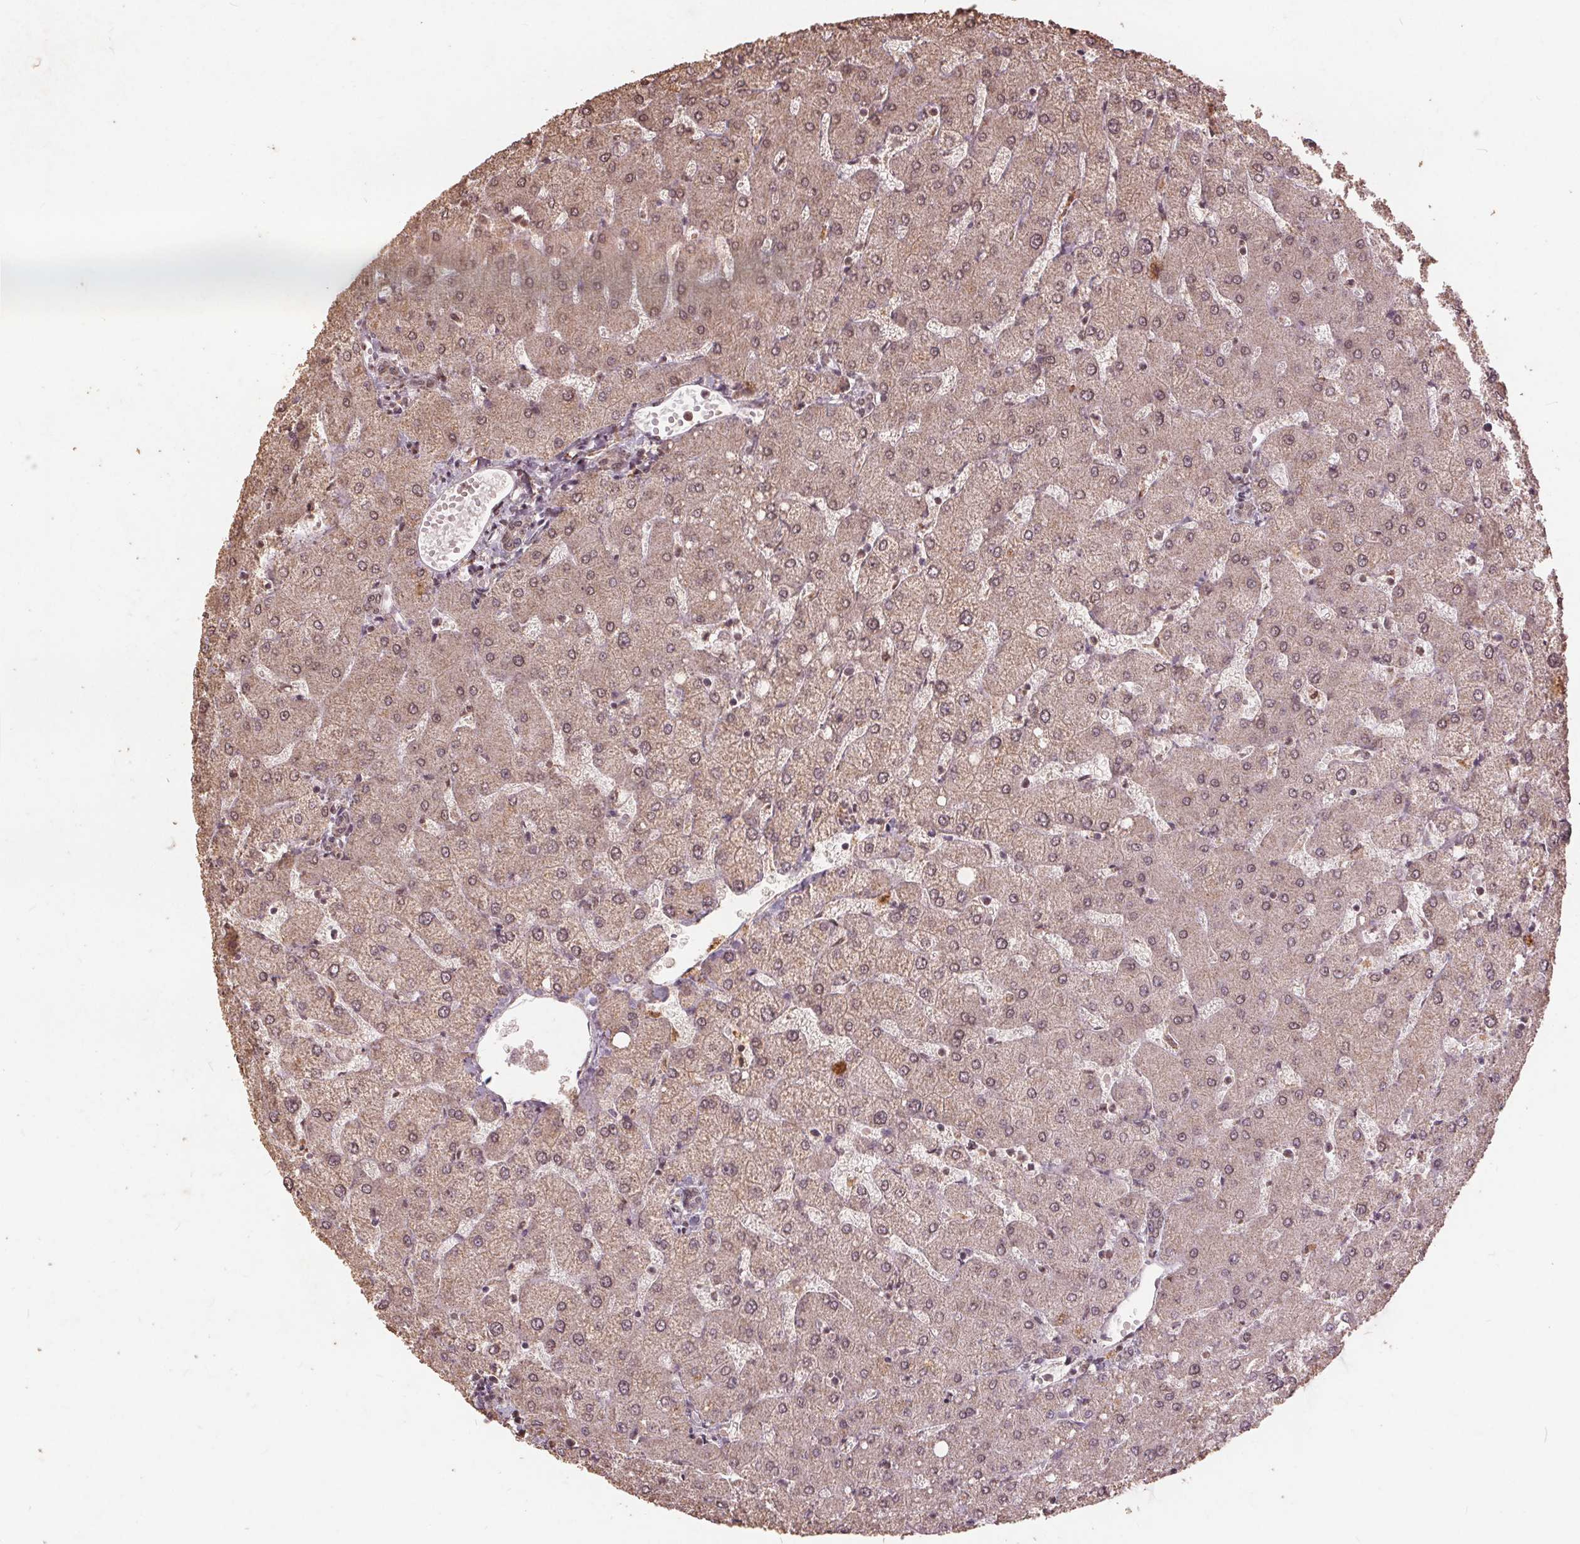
{"staining": {"intensity": "weak", "quantity": ">75%", "location": "nuclear"}, "tissue": "liver", "cell_type": "Cholangiocytes", "image_type": "normal", "snomed": [{"axis": "morphology", "description": "Normal tissue, NOS"}, {"axis": "topography", "description": "Liver"}], "caption": "Normal liver displays weak nuclear staining in approximately >75% of cholangiocytes, visualized by immunohistochemistry. Using DAB (brown) and hematoxylin (blue) stains, captured at high magnification using brightfield microscopy.", "gene": "DSG3", "patient": {"sex": "female", "age": 54}}